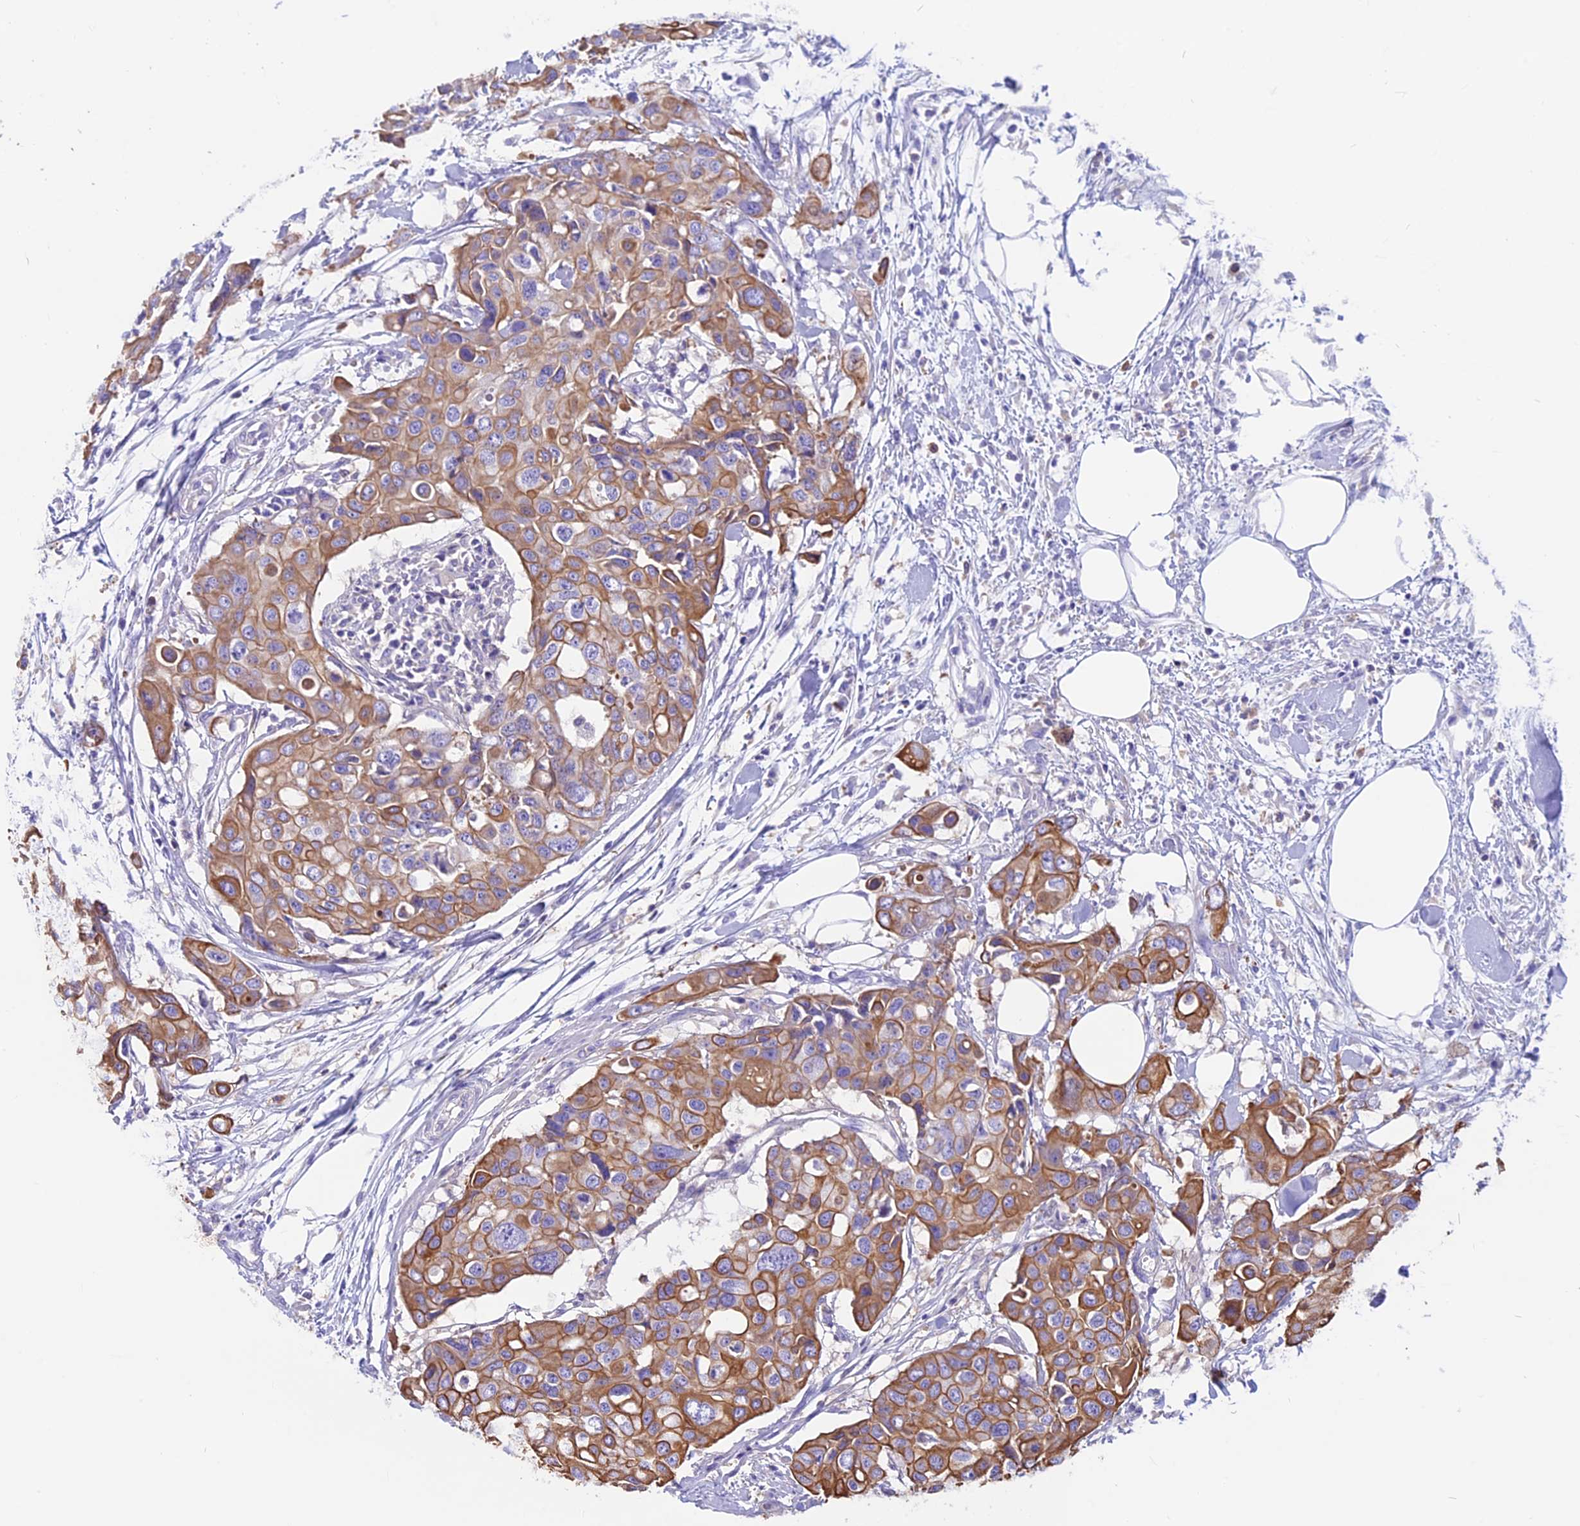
{"staining": {"intensity": "moderate", "quantity": ">75%", "location": "cytoplasmic/membranous"}, "tissue": "colorectal cancer", "cell_type": "Tumor cells", "image_type": "cancer", "snomed": [{"axis": "morphology", "description": "Adenocarcinoma, NOS"}, {"axis": "topography", "description": "Colon"}], "caption": "Protein expression analysis of colorectal adenocarcinoma displays moderate cytoplasmic/membranous positivity in approximately >75% of tumor cells.", "gene": "CDAN1", "patient": {"sex": "male", "age": 77}}